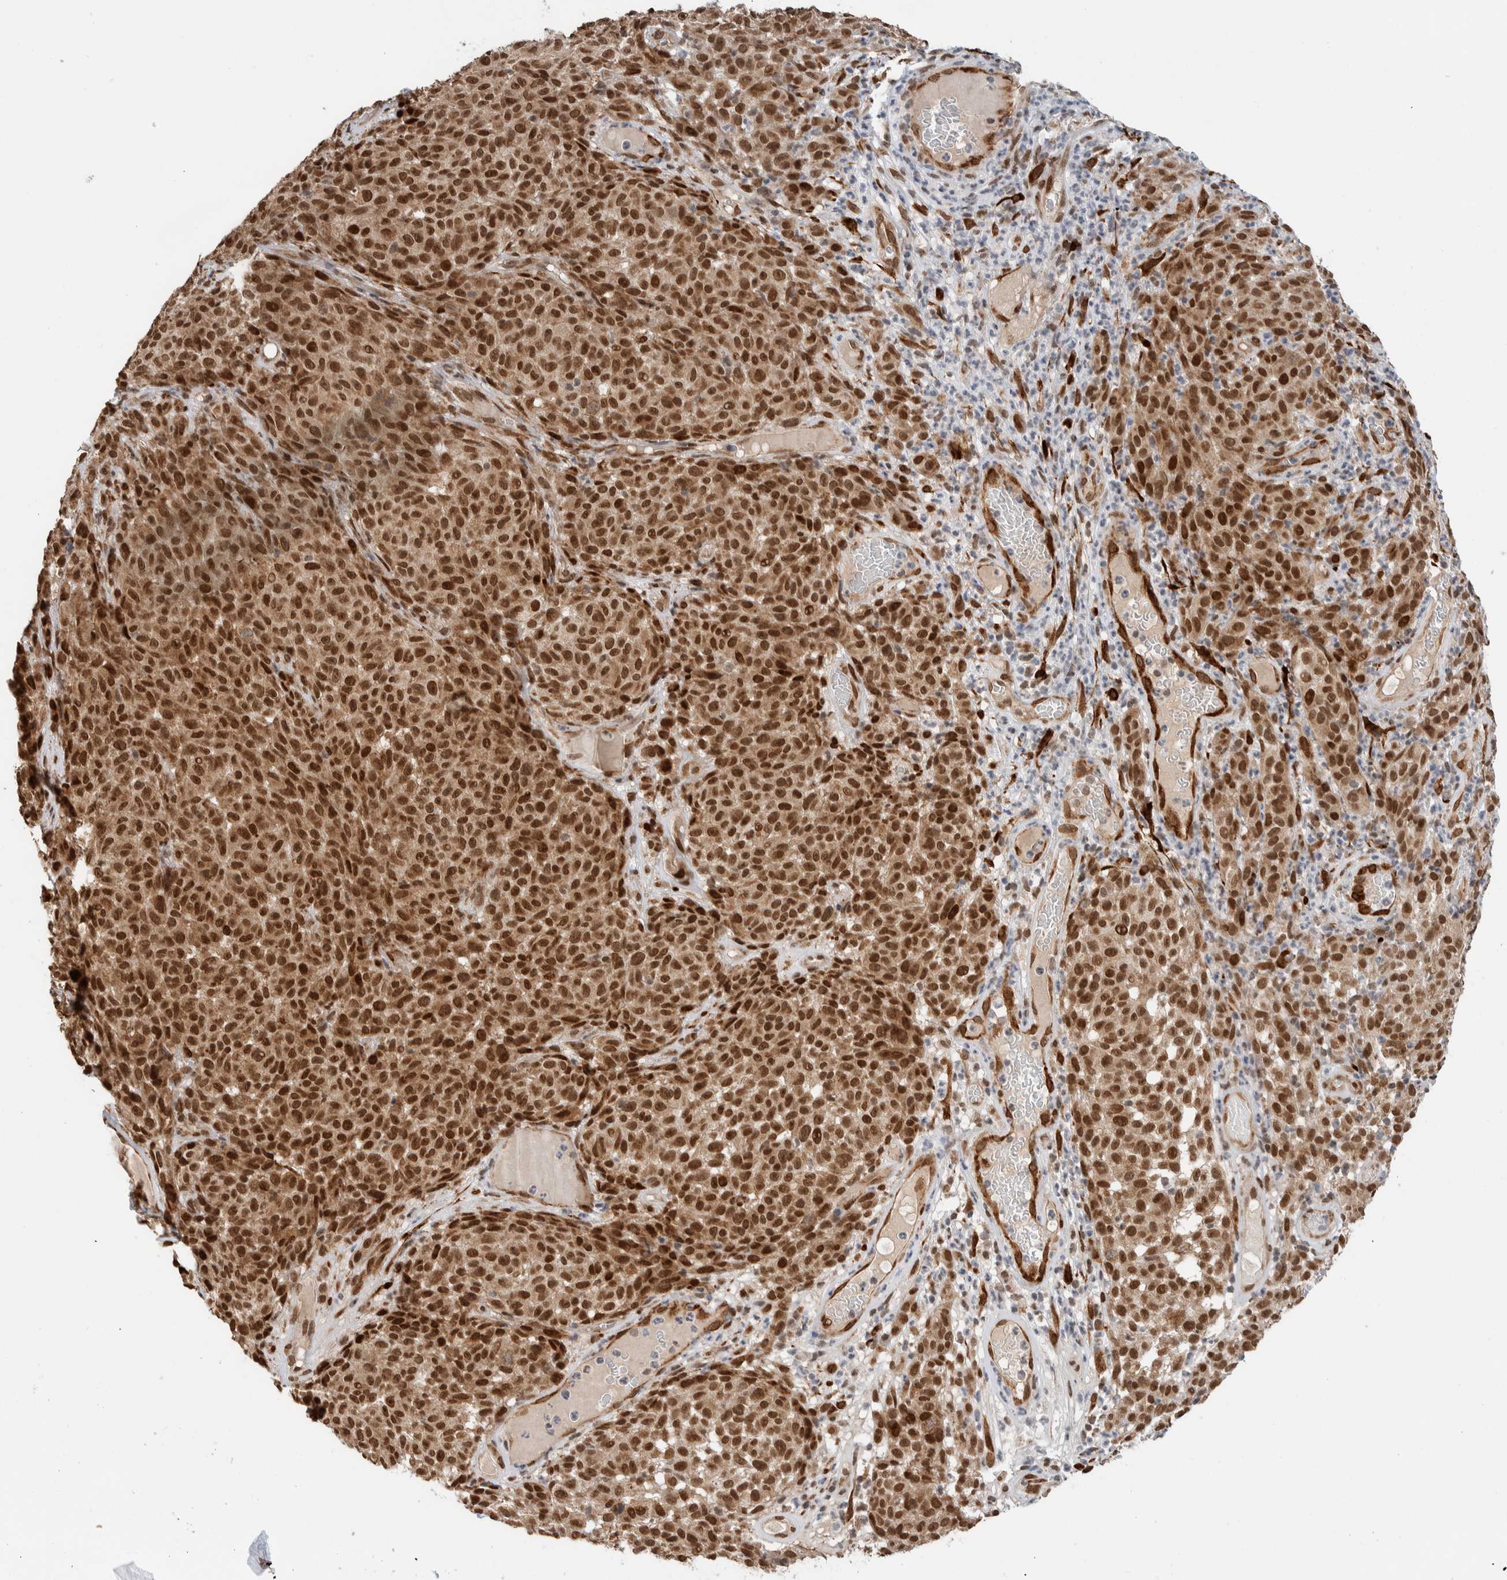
{"staining": {"intensity": "strong", "quantity": ">75%", "location": "cytoplasmic/membranous,nuclear"}, "tissue": "melanoma", "cell_type": "Tumor cells", "image_type": "cancer", "snomed": [{"axis": "morphology", "description": "Malignant melanoma, NOS"}, {"axis": "topography", "description": "Skin"}], "caption": "Malignant melanoma was stained to show a protein in brown. There is high levels of strong cytoplasmic/membranous and nuclear positivity in approximately >75% of tumor cells. (IHC, brightfield microscopy, high magnification).", "gene": "TNRC18", "patient": {"sex": "female", "age": 82}}